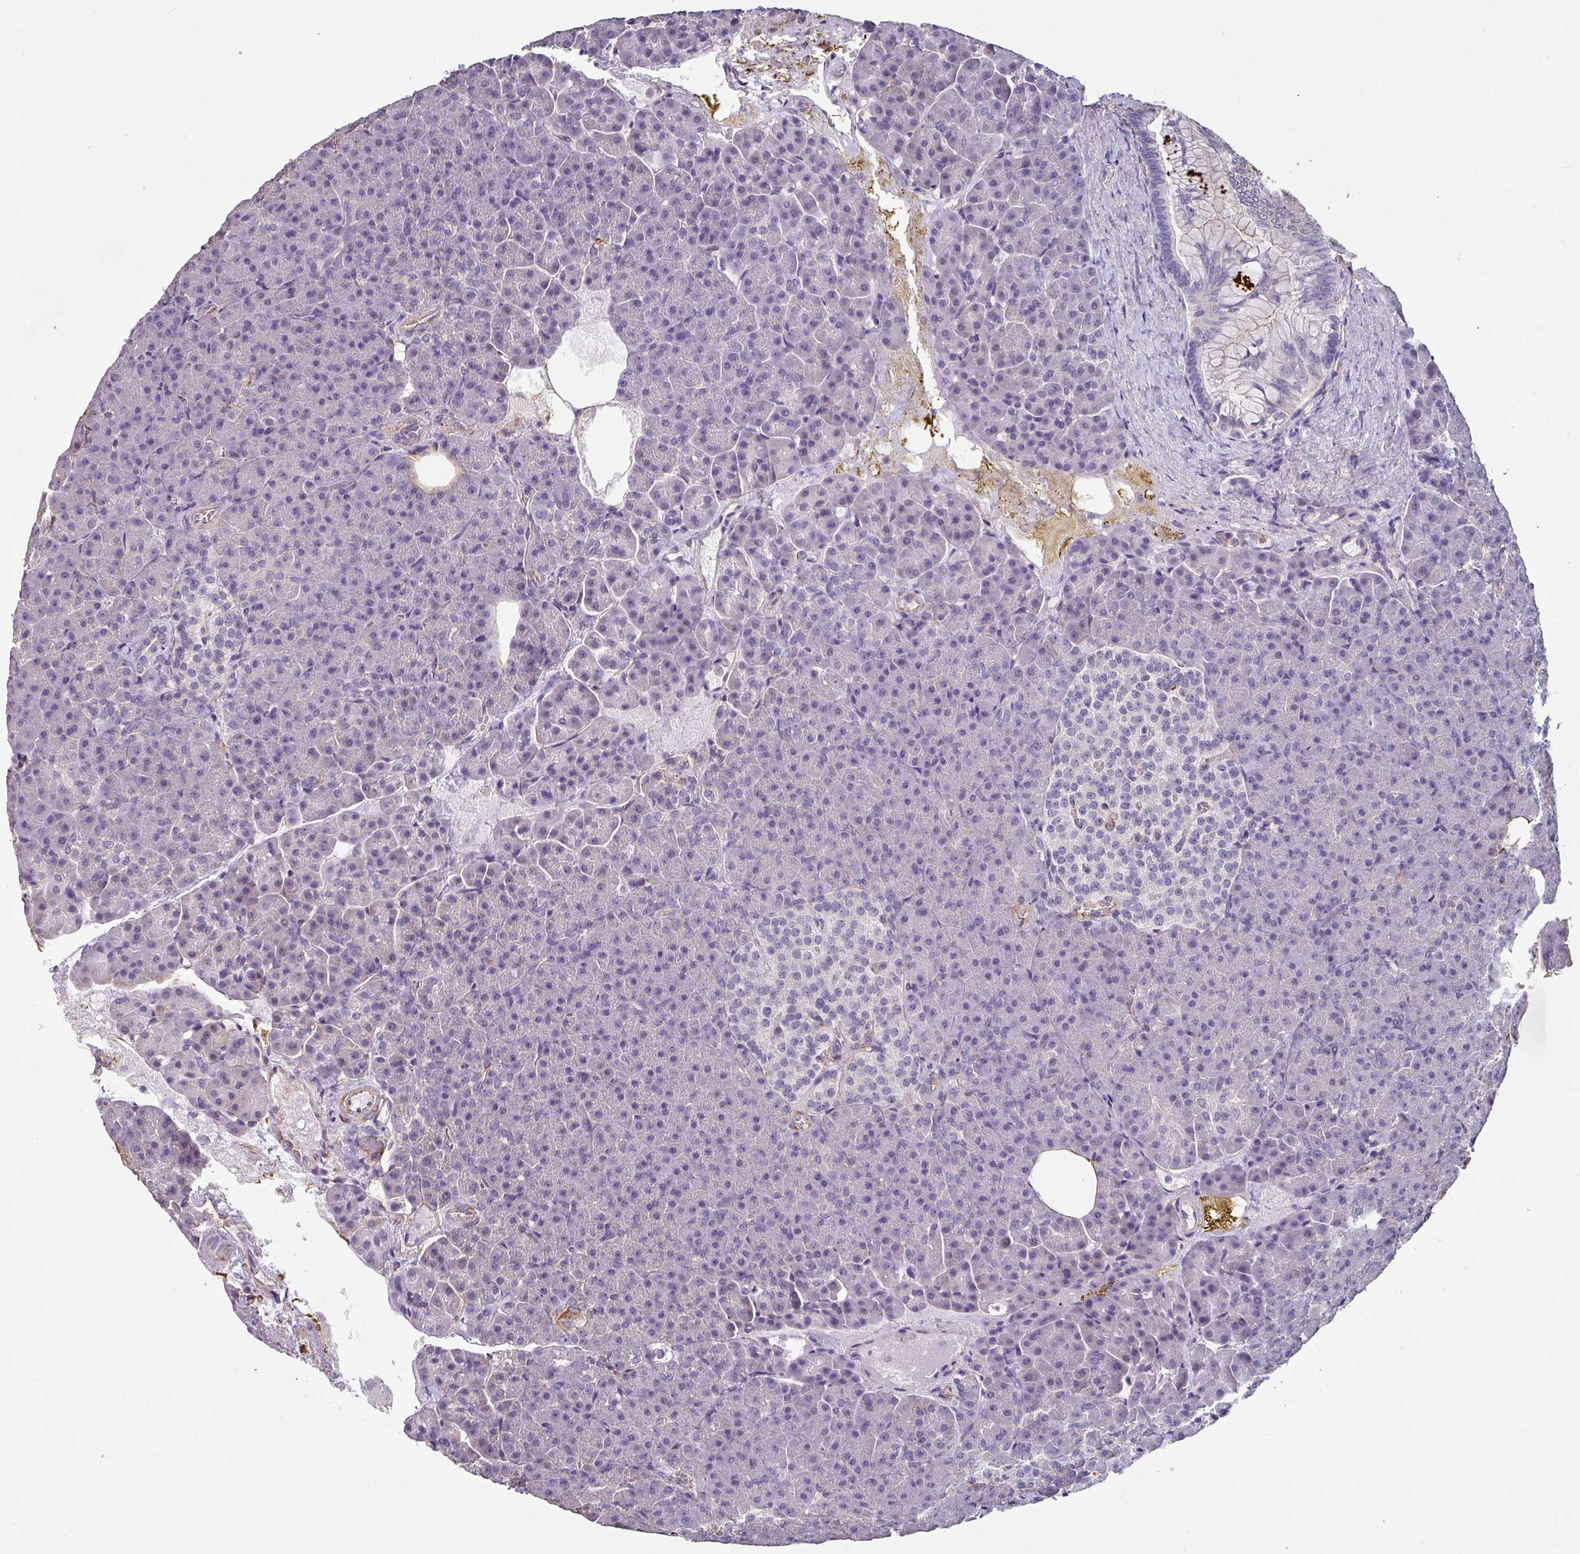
{"staining": {"intensity": "negative", "quantity": "none", "location": "none"}, "tissue": "pancreas", "cell_type": "Exocrine glandular cells", "image_type": "normal", "snomed": [{"axis": "morphology", "description": "Normal tissue, NOS"}, {"axis": "topography", "description": "Pancreas"}], "caption": "High power microscopy image of an immunohistochemistry image of unremarkable pancreas, revealing no significant positivity in exocrine glandular cells.", "gene": "ZNF280C", "patient": {"sex": "female", "age": 74}}